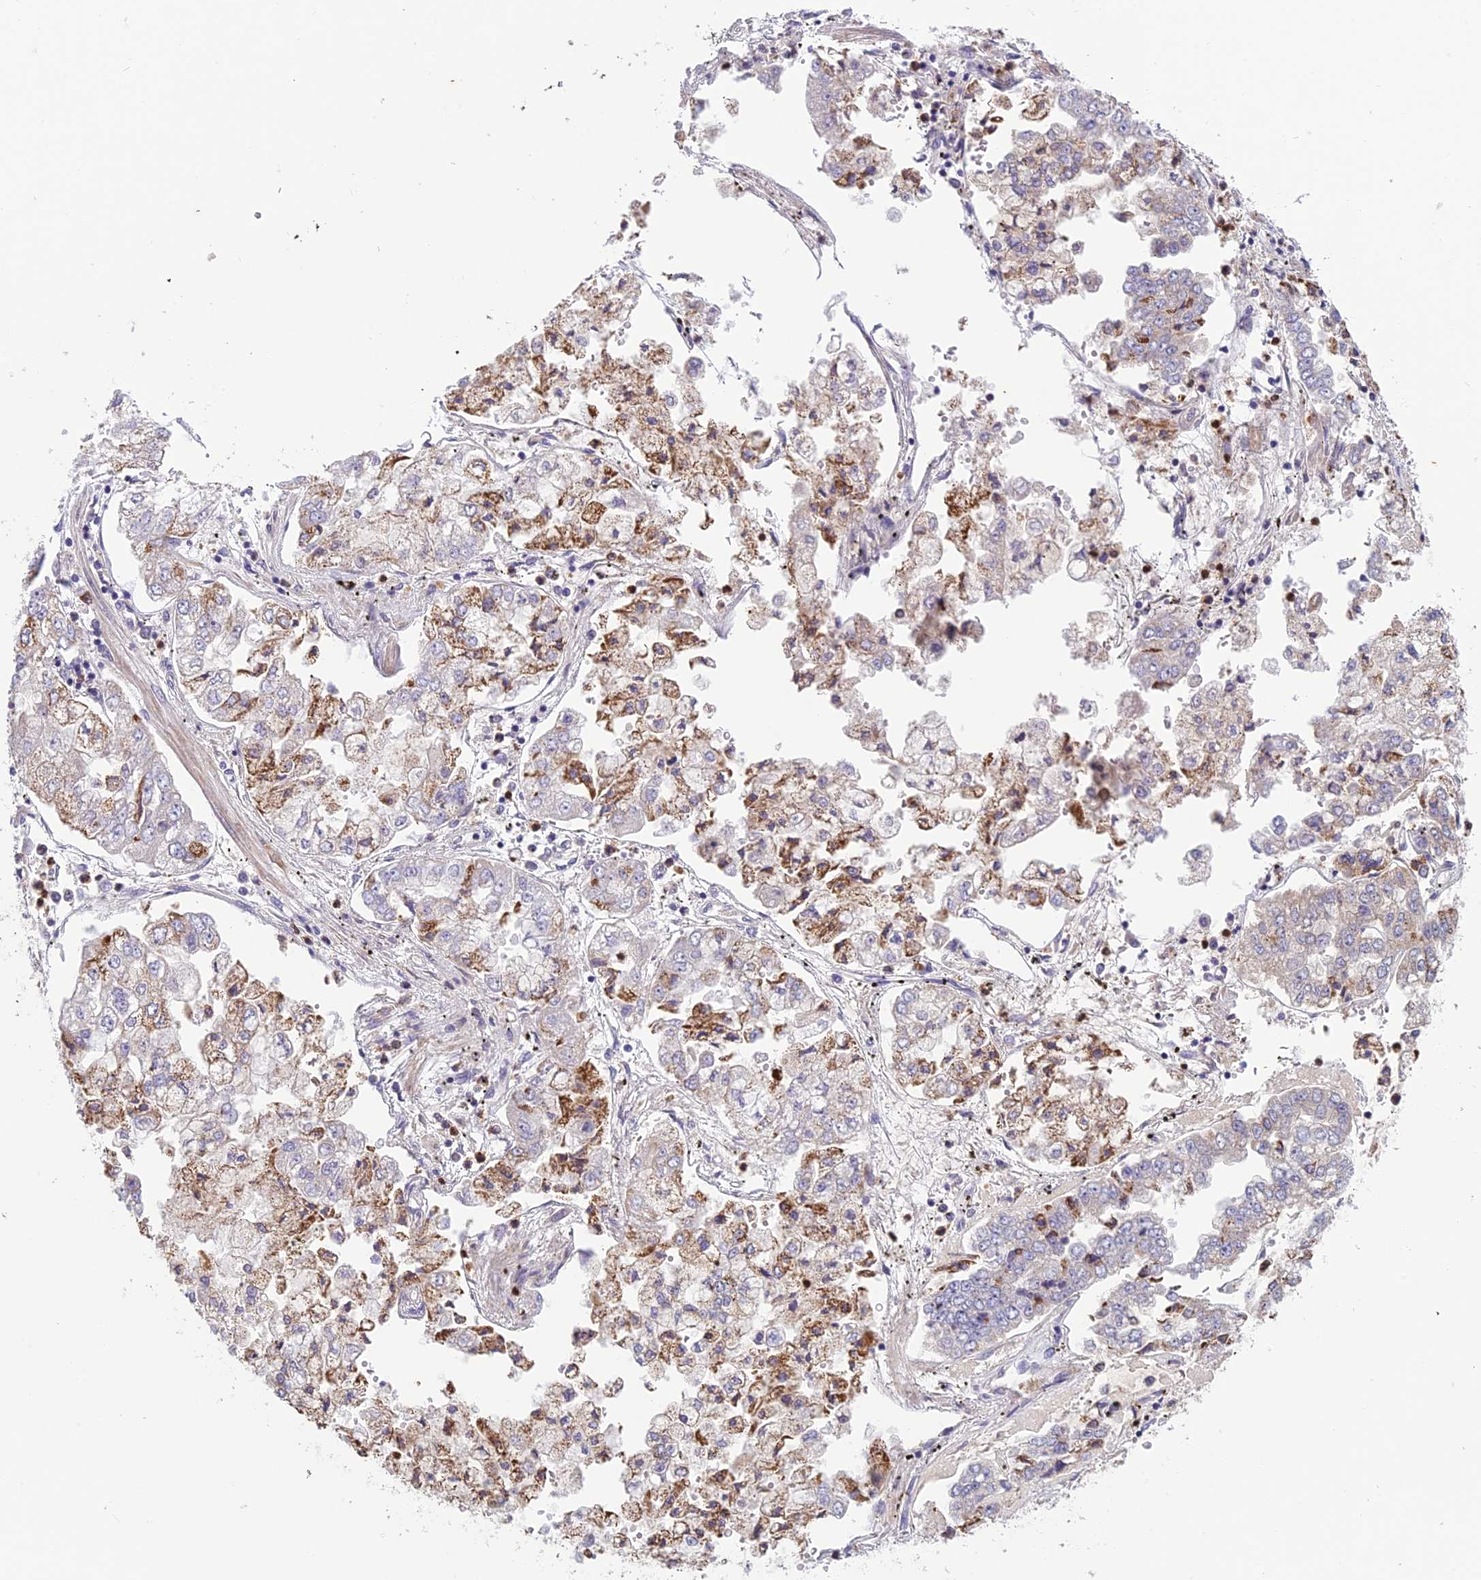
{"staining": {"intensity": "moderate", "quantity": "<25%", "location": "cytoplasmic/membranous"}, "tissue": "stomach cancer", "cell_type": "Tumor cells", "image_type": "cancer", "snomed": [{"axis": "morphology", "description": "Adenocarcinoma, NOS"}, {"axis": "topography", "description": "Stomach"}], "caption": "Immunohistochemical staining of human adenocarcinoma (stomach) displays low levels of moderate cytoplasmic/membranous protein expression in about <25% of tumor cells.", "gene": "ENSG00000188897", "patient": {"sex": "male", "age": 76}}